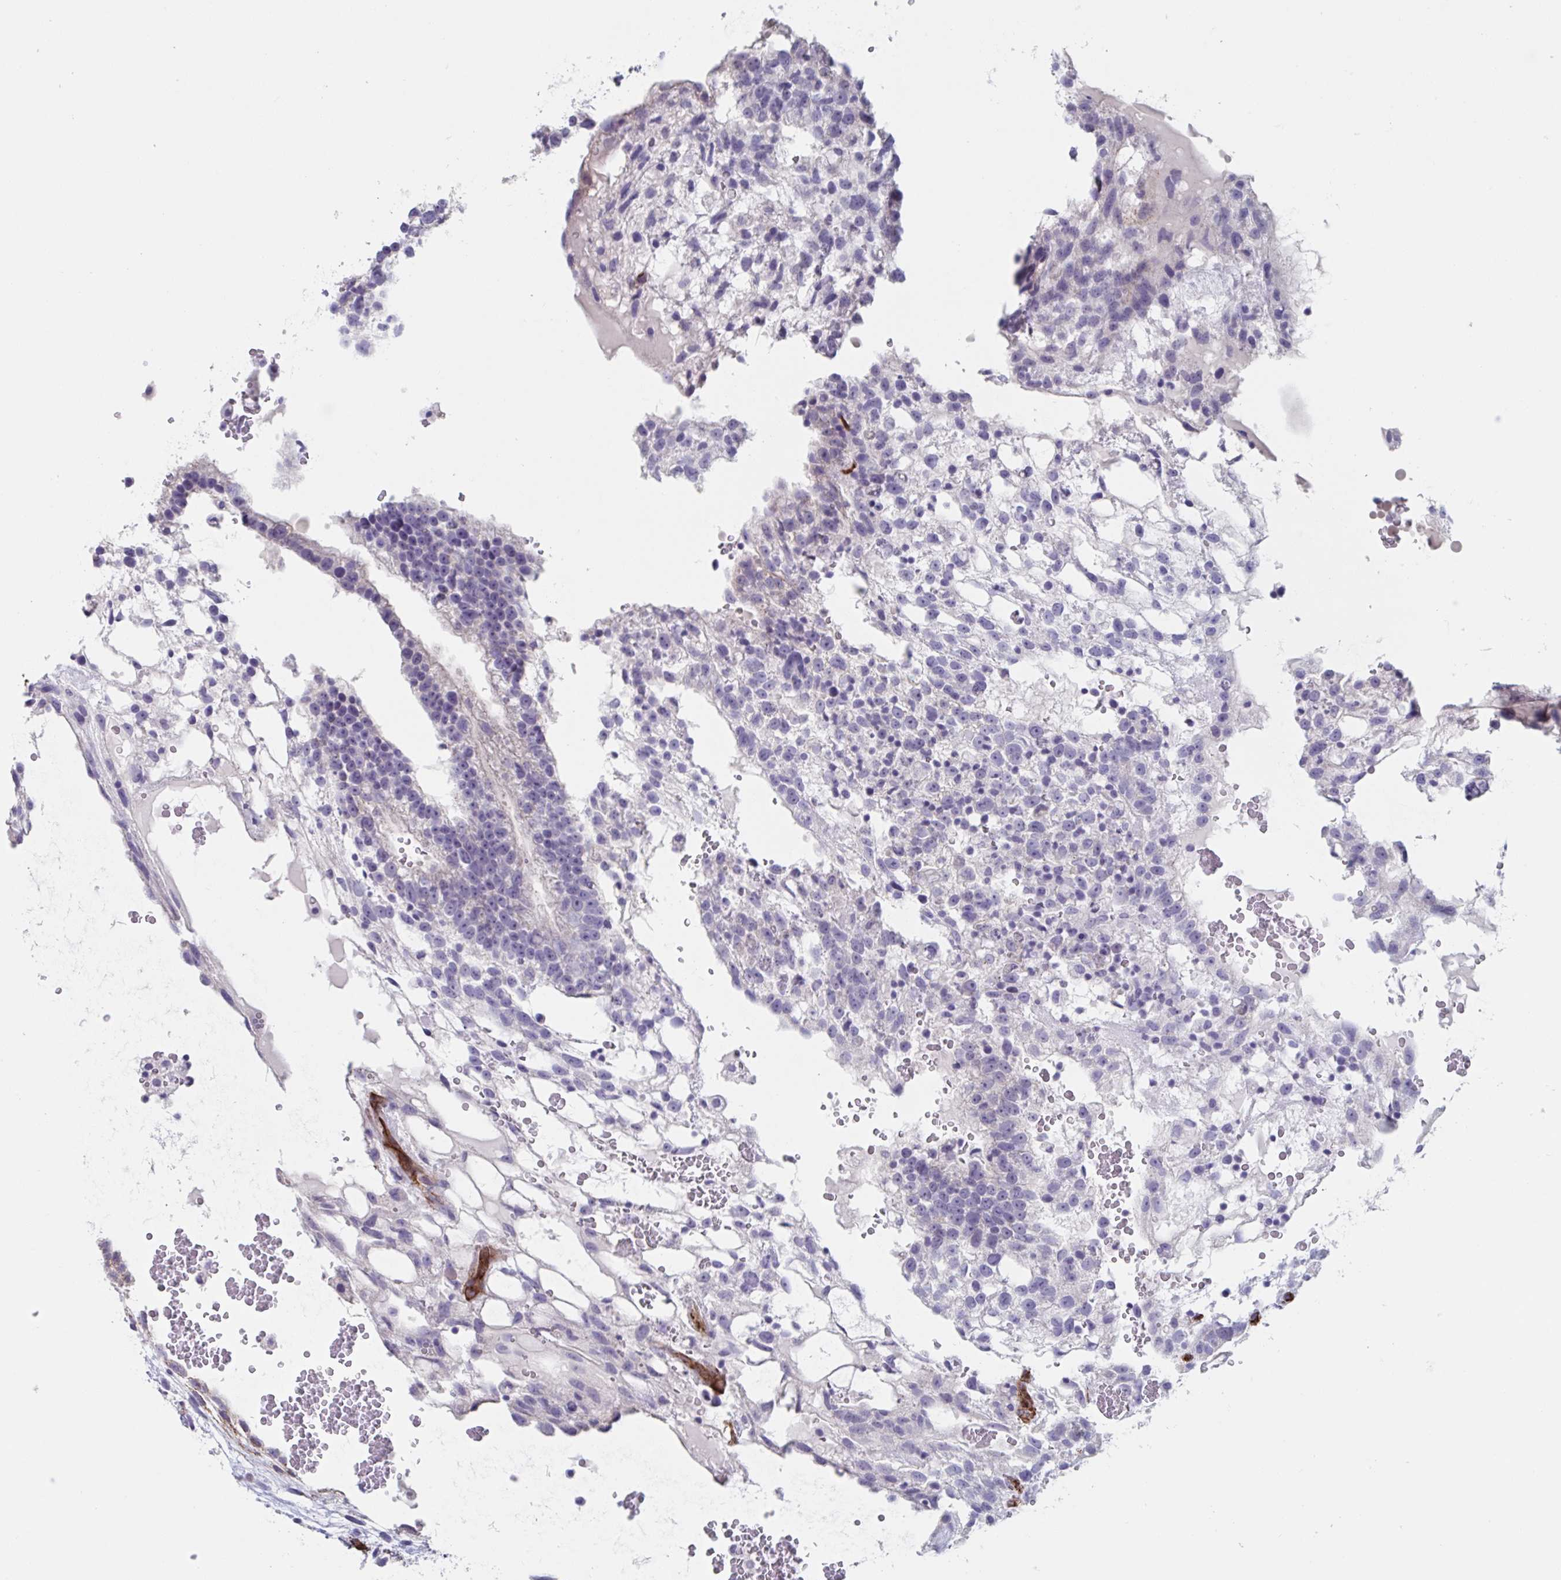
{"staining": {"intensity": "negative", "quantity": "none", "location": "none"}, "tissue": "testis cancer", "cell_type": "Tumor cells", "image_type": "cancer", "snomed": [{"axis": "morphology", "description": "Normal tissue, NOS"}, {"axis": "morphology", "description": "Carcinoma, Embryonal, NOS"}, {"axis": "topography", "description": "Testis"}], "caption": "Photomicrograph shows no significant protein positivity in tumor cells of testis embryonal carcinoma. Nuclei are stained in blue.", "gene": "CITED4", "patient": {"sex": "male", "age": 32}}